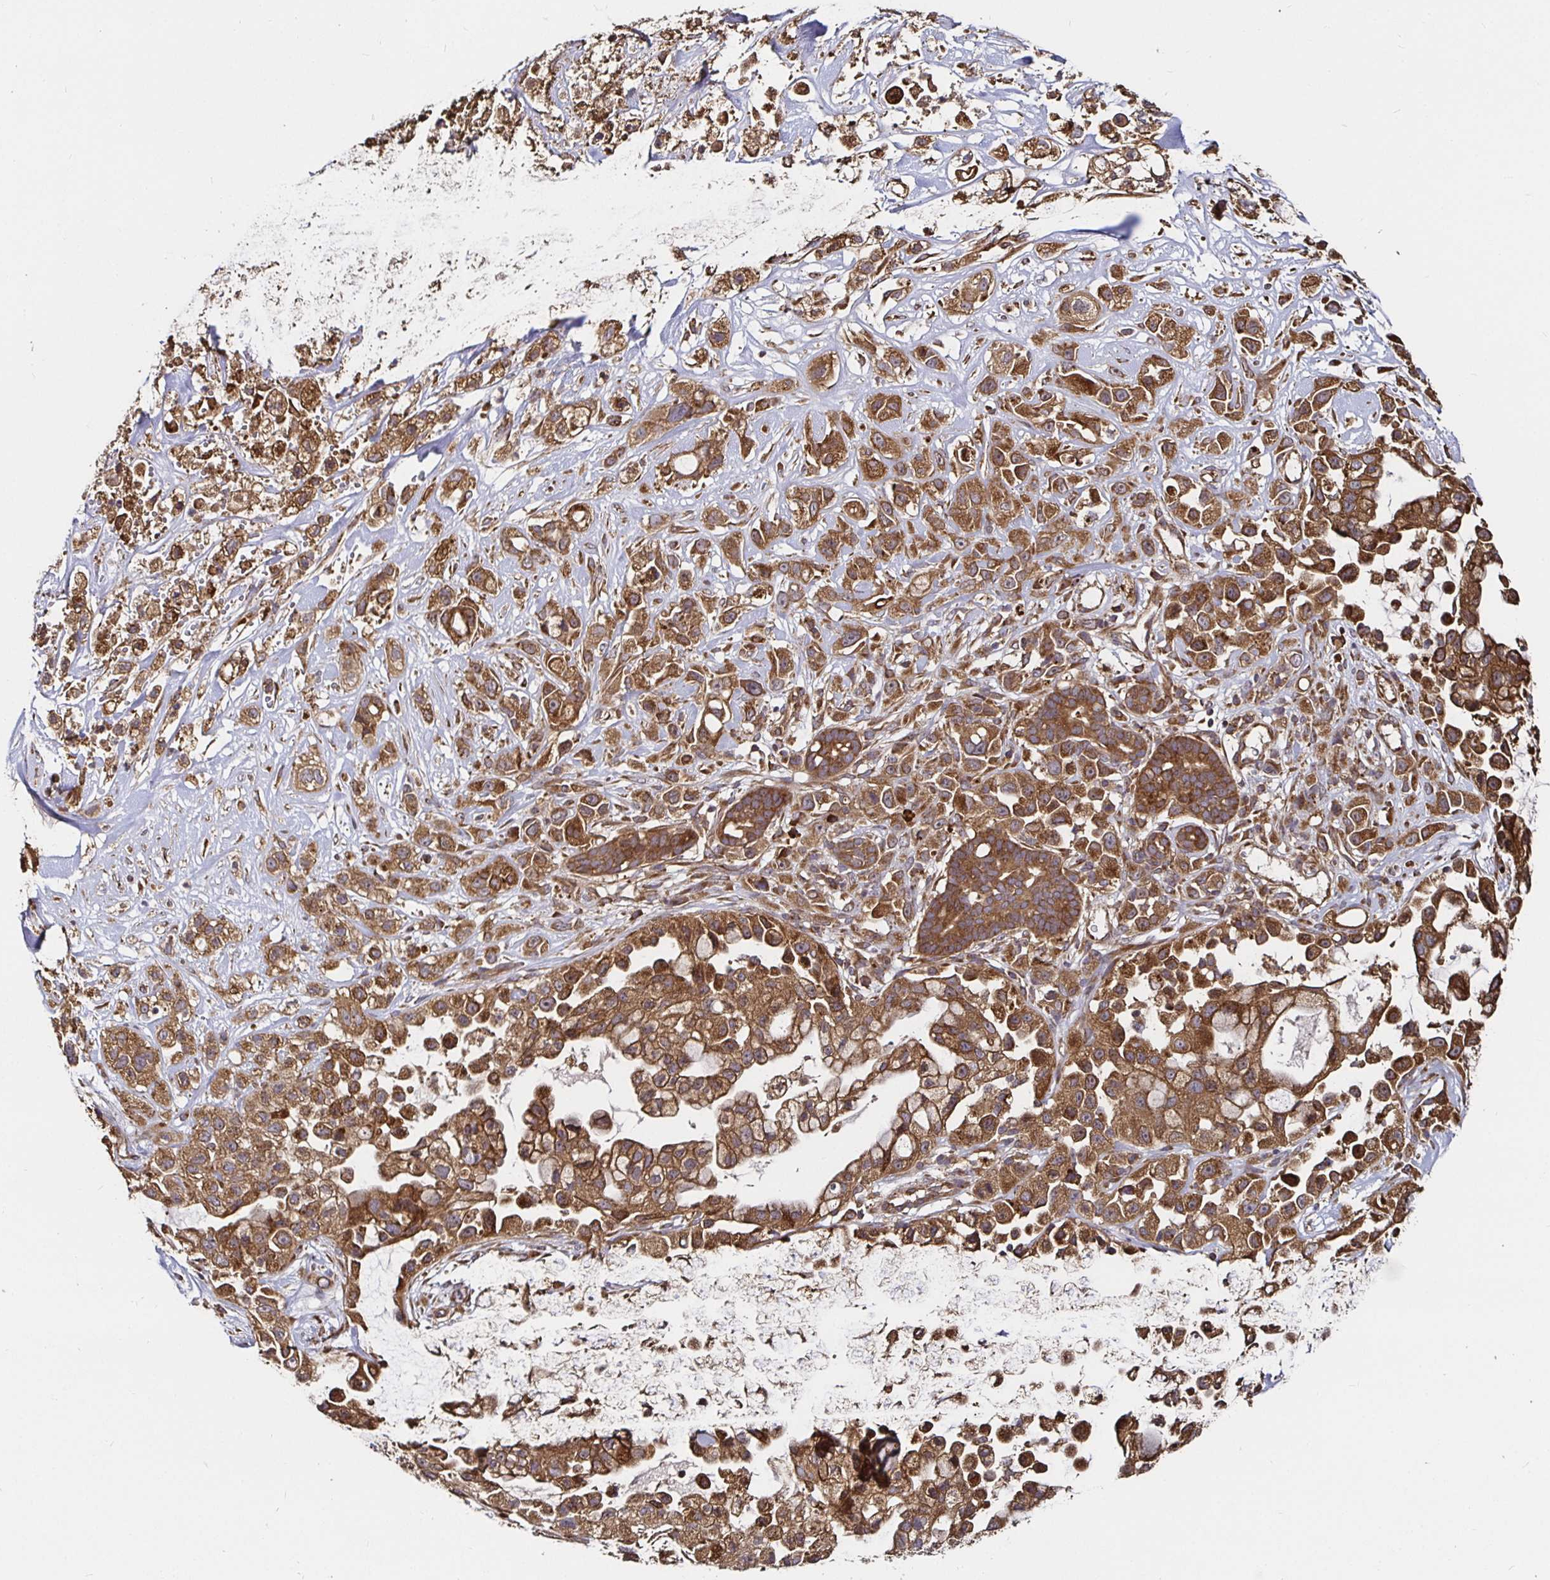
{"staining": {"intensity": "moderate", "quantity": ">75%", "location": "cytoplasmic/membranous"}, "tissue": "pancreatic cancer", "cell_type": "Tumor cells", "image_type": "cancer", "snomed": [{"axis": "morphology", "description": "Adenocarcinoma, NOS"}, {"axis": "topography", "description": "Pancreas"}], "caption": "Protein staining exhibits moderate cytoplasmic/membranous staining in about >75% of tumor cells in pancreatic cancer (adenocarcinoma). (brown staining indicates protein expression, while blue staining denotes nuclei).", "gene": "MLST8", "patient": {"sex": "male", "age": 44}}